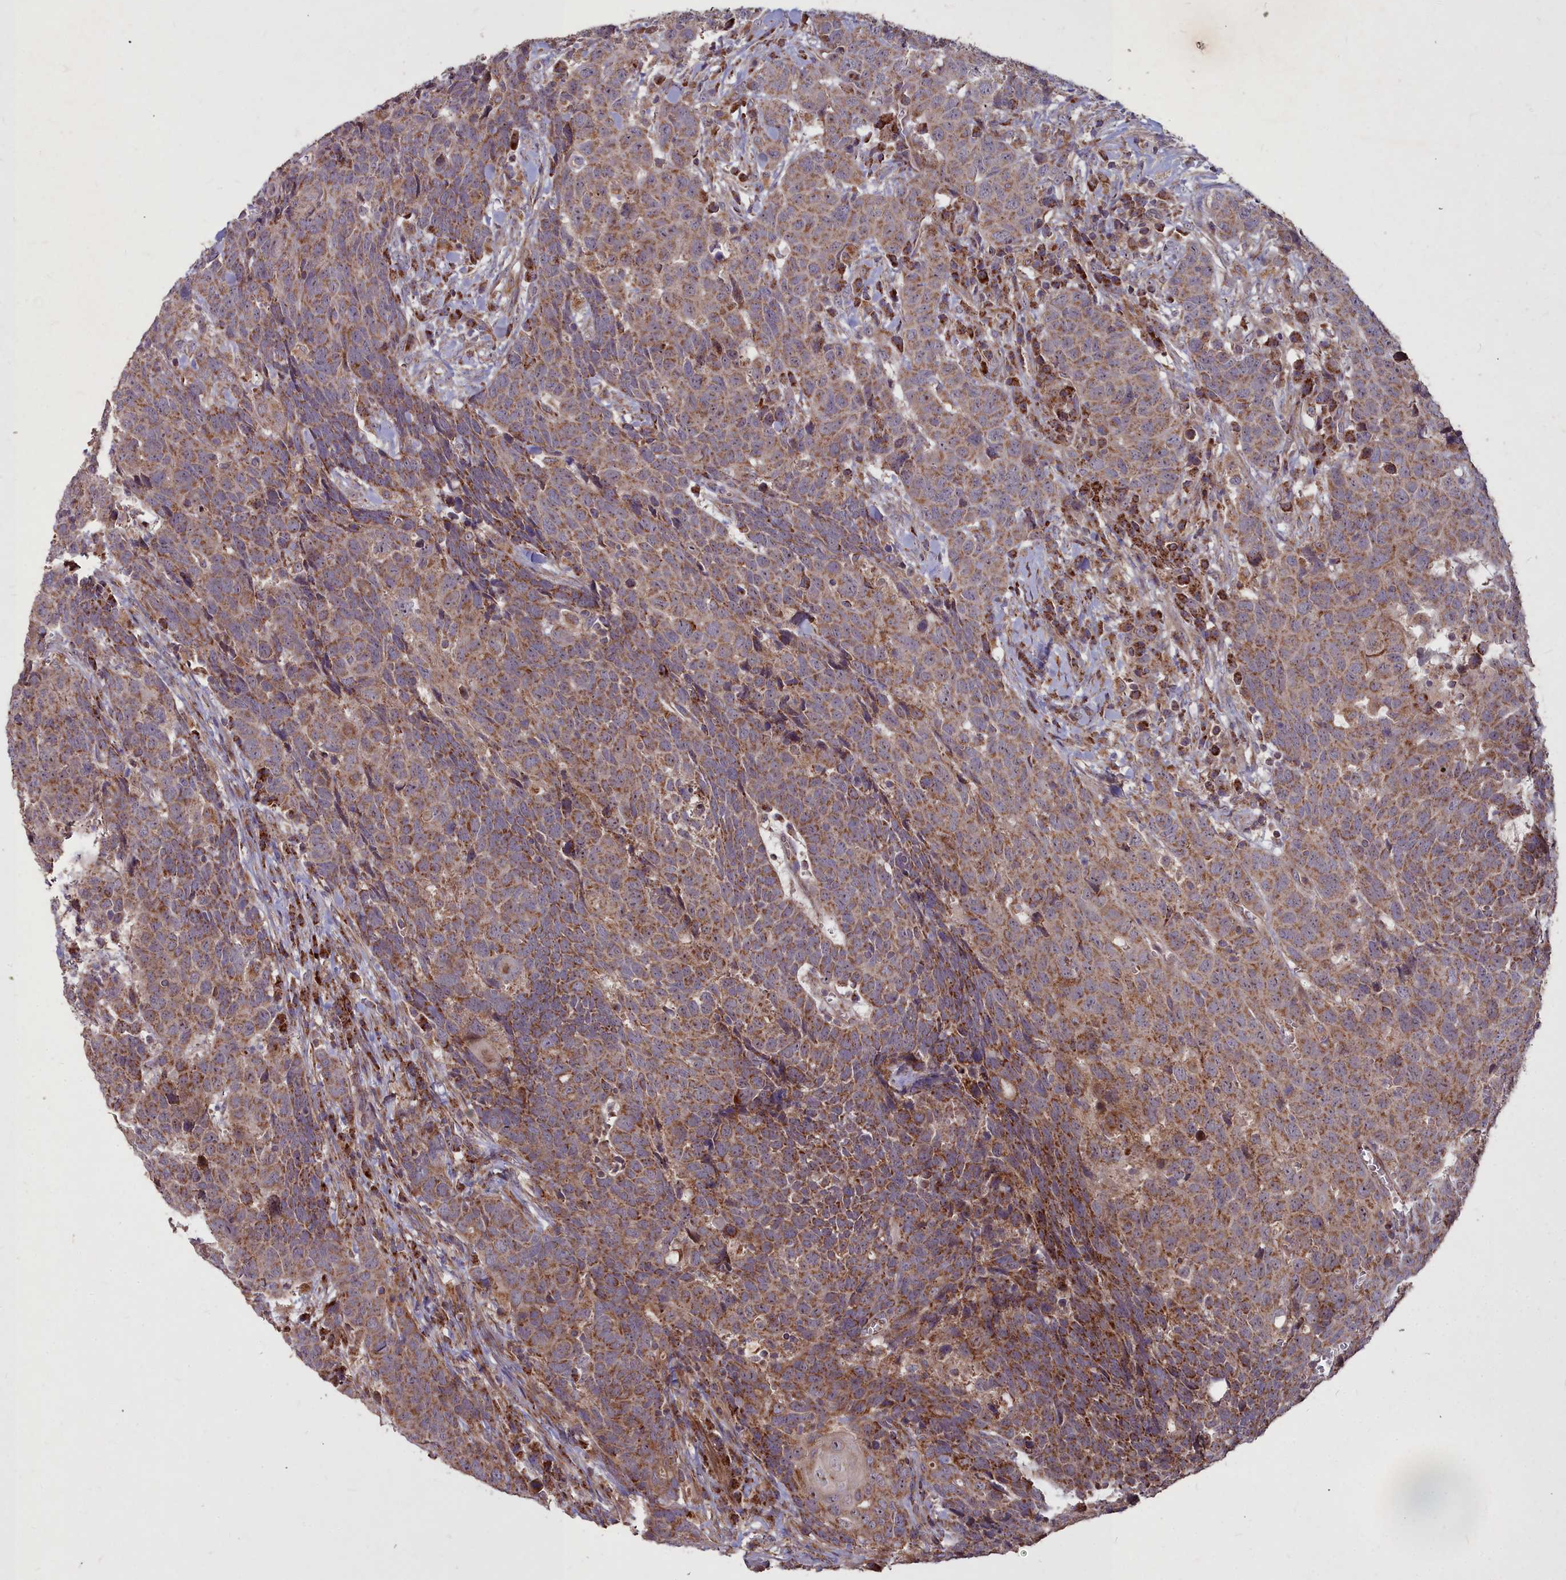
{"staining": {"intensity": "moderate", "quantity": ">75%", "location": "cytoplasmic/membranous"}, "tissue": "head and neck cancer", "cell_type": "Tumor cells", "image_type": "cancer", "snomed": [{"axis": "morphology", "description": "Squamous cell carcinoma, NOS"}, {"axis": "topography", "description": "Head-Neck"}], "caption": "The histopathology image exhibits a brown stain indicating the presence of a protein in the cytoplasmic/membranous of tumor cells in head and neck cancer. (DAB IHC with brightfield microscopy, high magnification).", "gene": "COX11", "patient": {"sex": "male", "age": 66}}